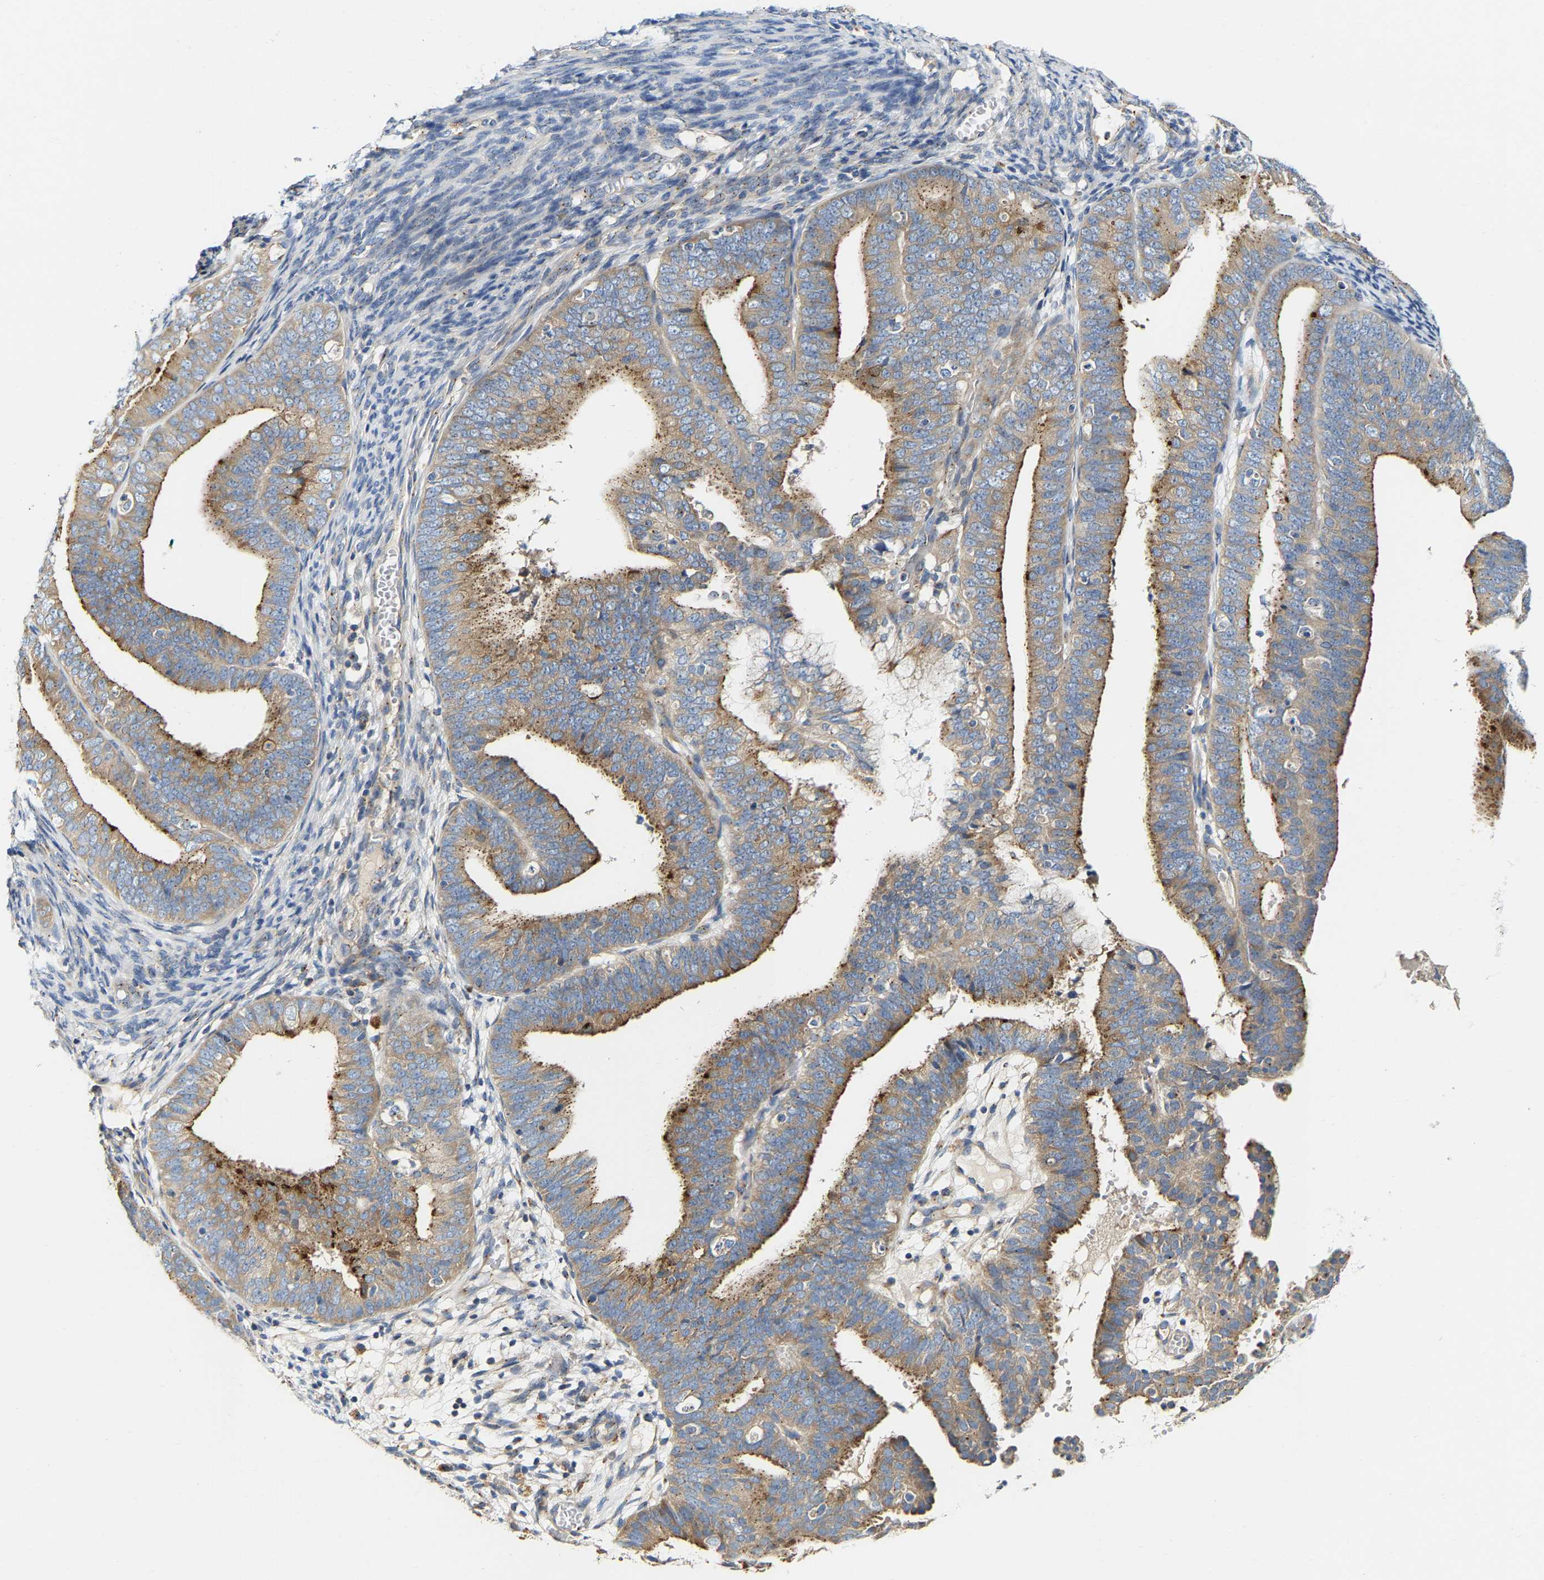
{"staining": {"intensity": "moderate", "quantity": ">75%", "location": "cytoplasmic/membranous"}, "tissue": "endometrial cancer", "cell_type": "Tumor cells", "image_type": "cancer", "snomed": [{"axis": "morphology", "description": "Adenocarcinoma, NOS"}, {"axis": "topography", "description": "Endometrium"}], "caption": "Protein positivity by immunohistochemistry (IHC) shows moderate cytoplasmic/membranous expression in about >75% of tumor cells in endometrial adenocarcinoma.", "gene": "PCNT", "patient": {"sex": "female", "age": 63}}